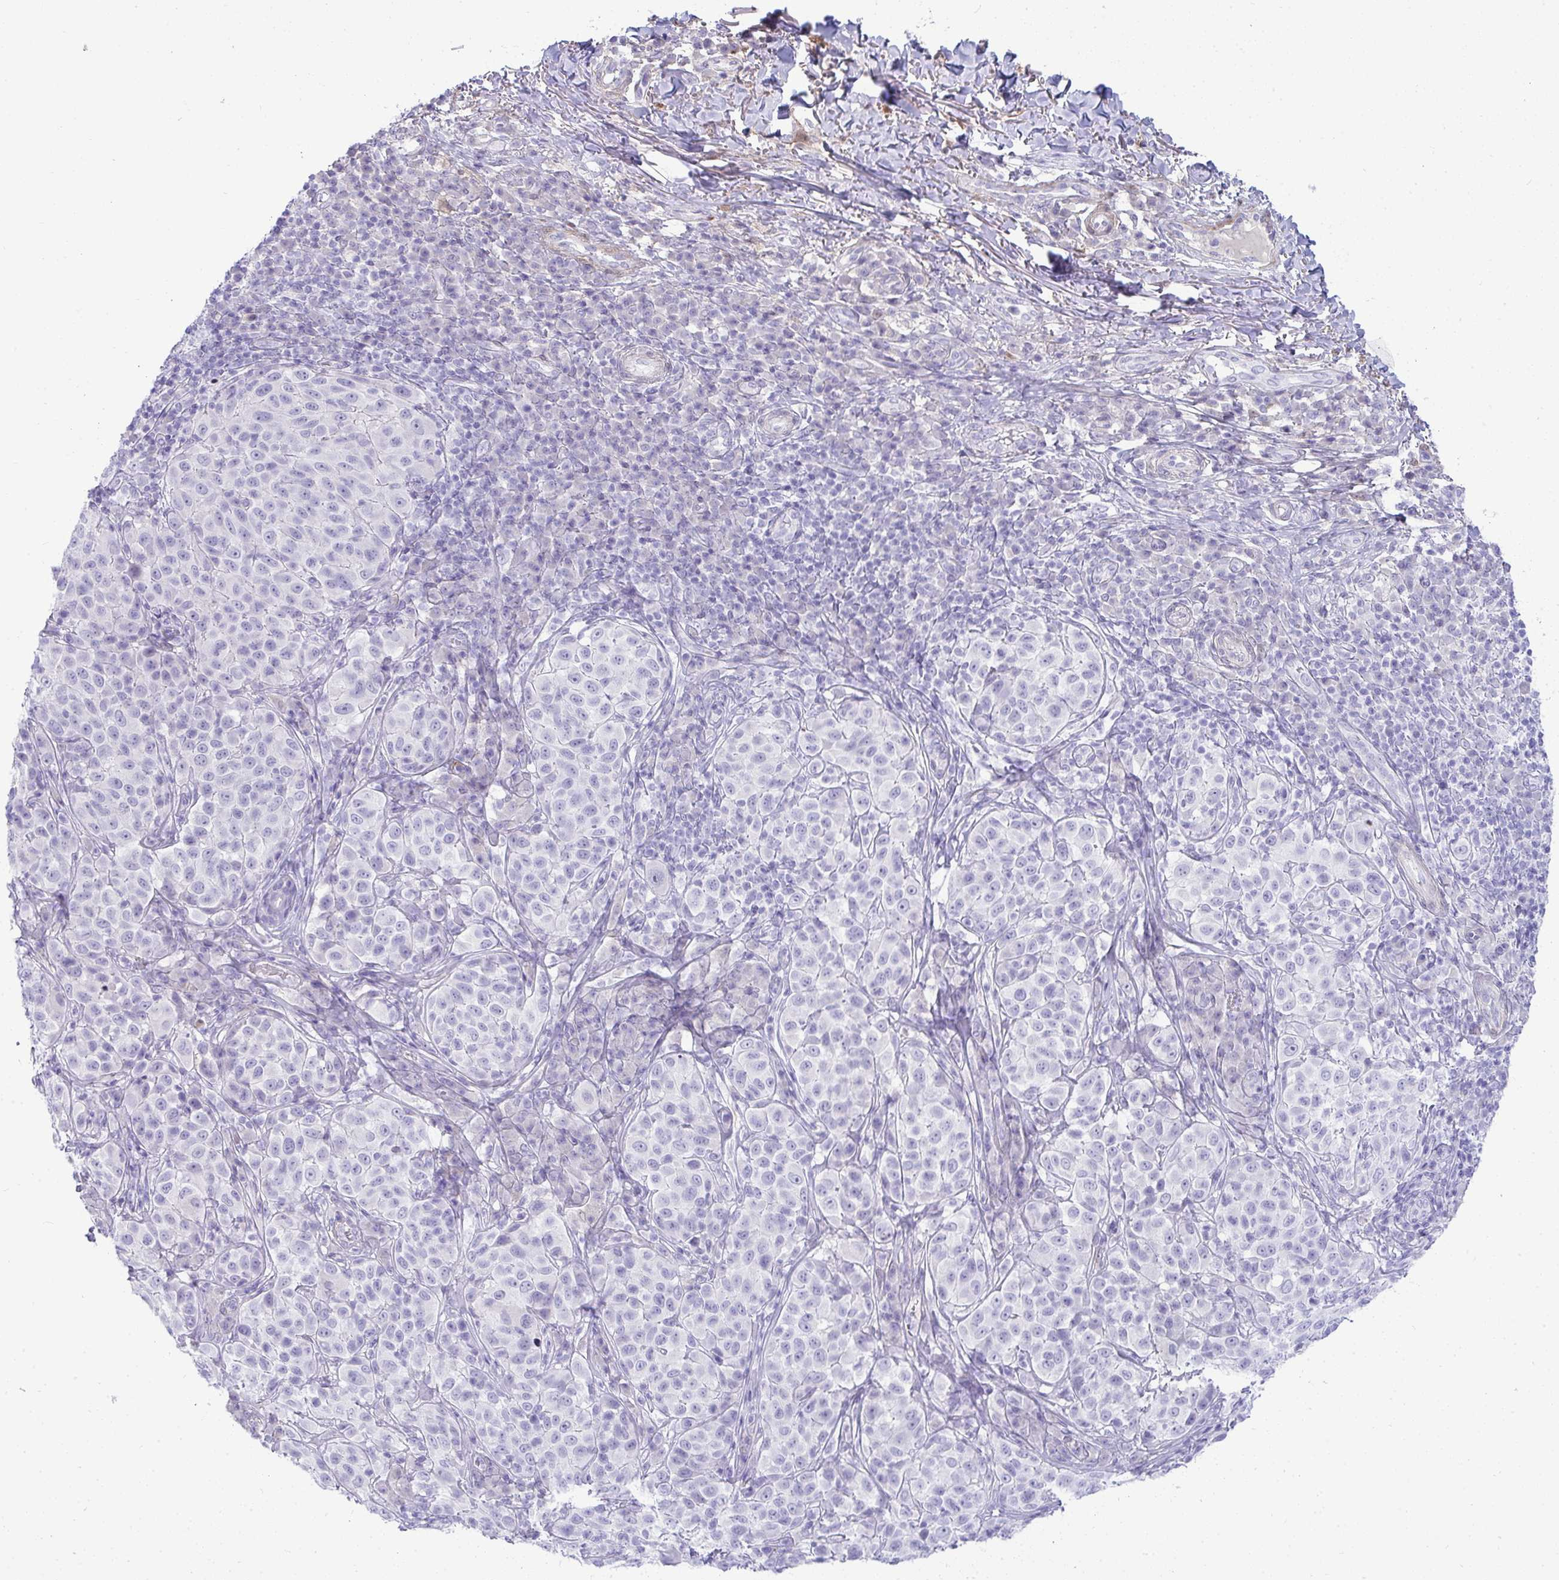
{"staining": {"intensity": "negative", "quantity": "none", "location": "none"}, "tissue": "melanoma", "cell_type": "Tumor cells", "image_type": "cancer", "snomed": [{"axis": "morphology", "description": "Malignant melanoma, NOS"}, {"axis": "topography", "description": "Skin"}], "caption": "An immunohistochemistry (IHC) micrograph of melanoma is shown. There is no staining in tumor cells of melanoma. (Brightfield microscopy of DAB (3,3'-diaminobenzidine) IHC at high magnification).", "gene": "HSPB6", "patient": {"sex": "male", "age": 38}}